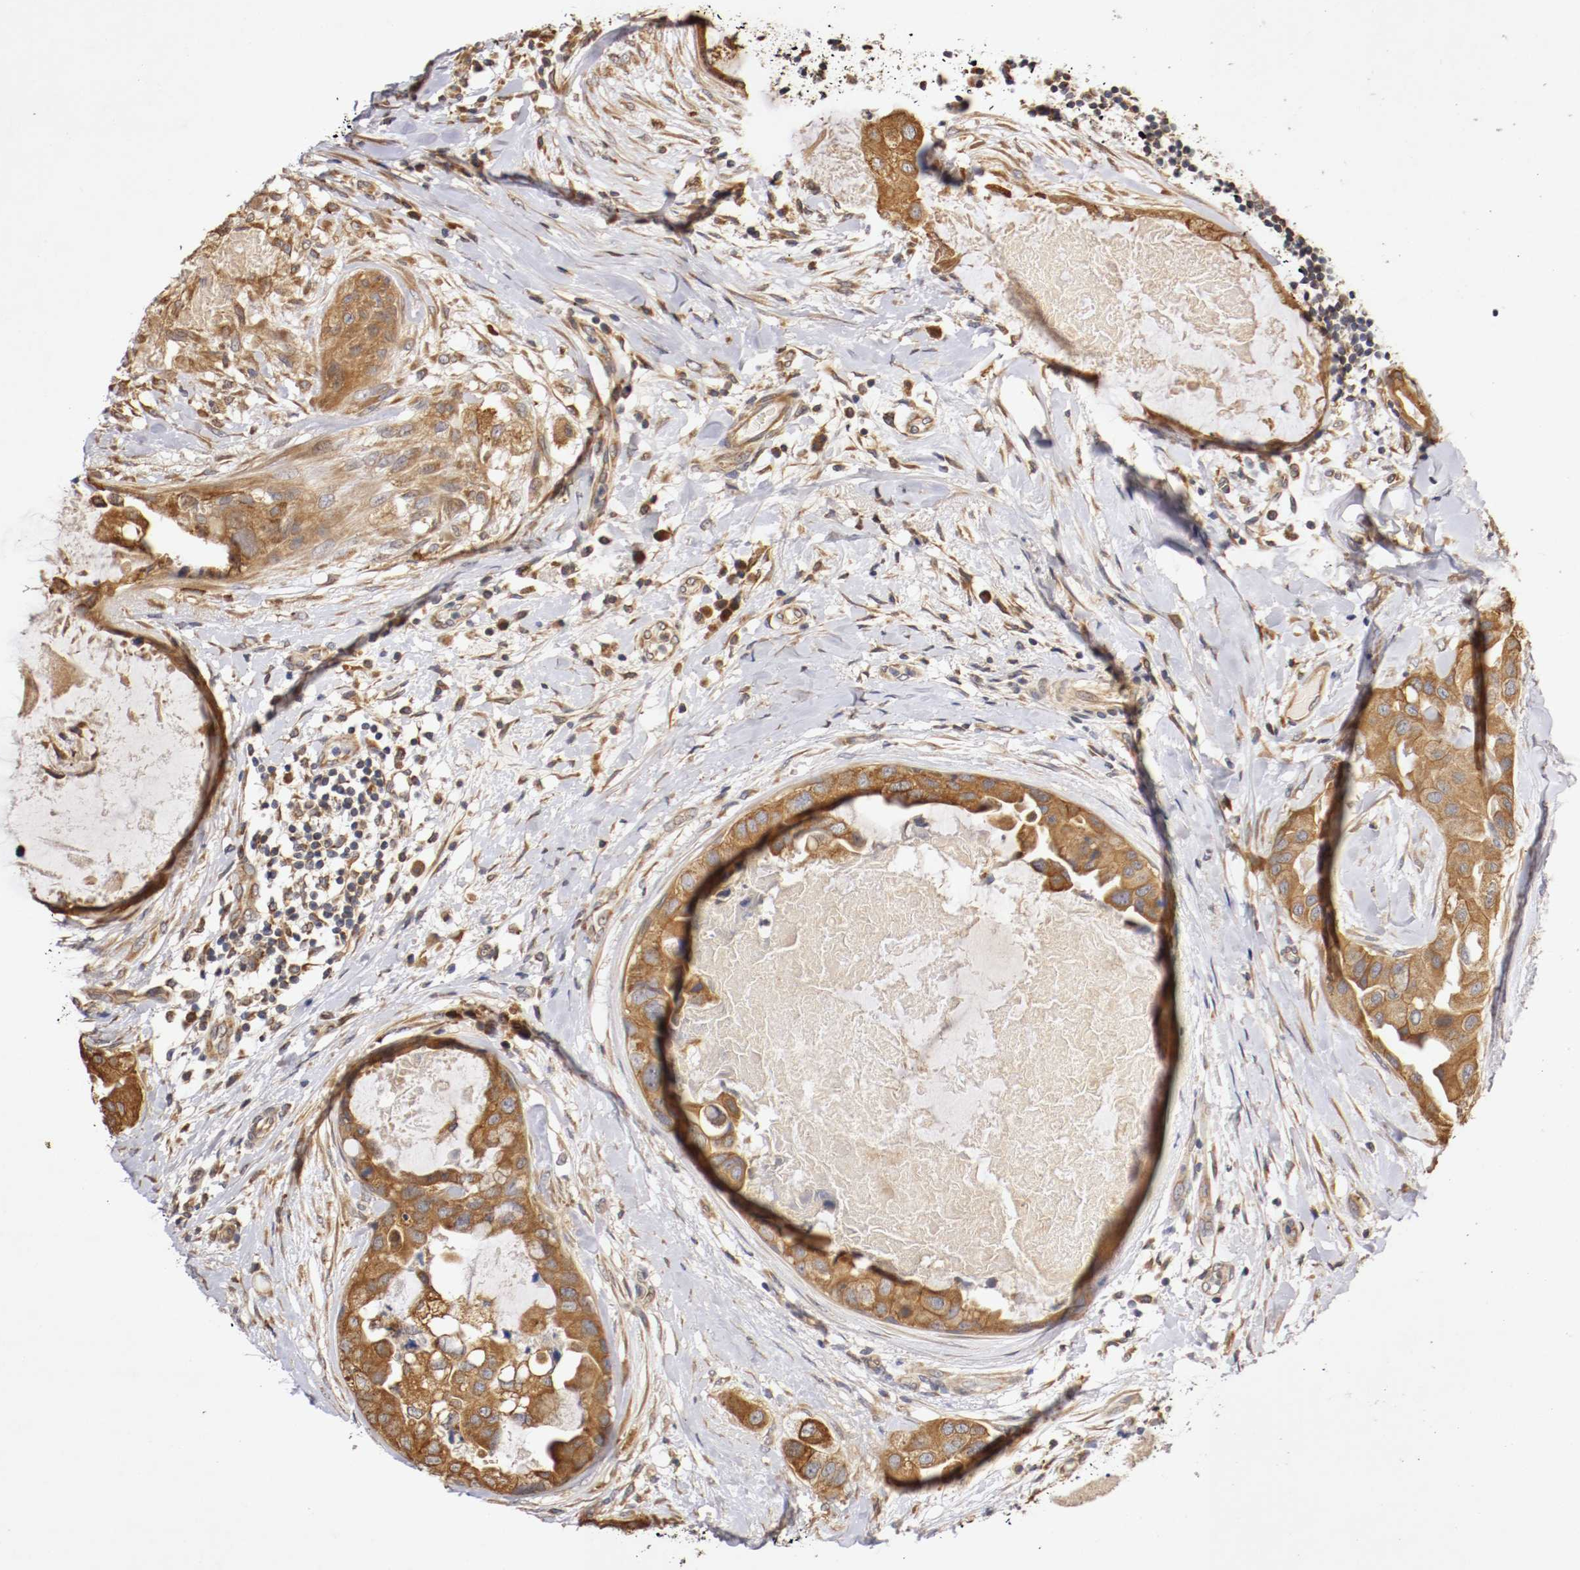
{"staining": {"intensity": "strong", "quantity": ">75%", "location": "cytoplasmic/membranous"}, "tissue": "breast cancer", "cell_type": "Tumor cells", "image_type": "cancer", "snomed": [{"axis": "morphology", "description": "Duct carcinoma"}, {"axis": "topography", "description": "Breast"}], "caption": "Protein staining of breast cancer (infiltrating ductal carcinoma) tissue shows strong cytoplasmic/membranous expression in about >75% of tumor cells.", "gene": "VEZT", "patient": {"sex": "female", "age": 40}}